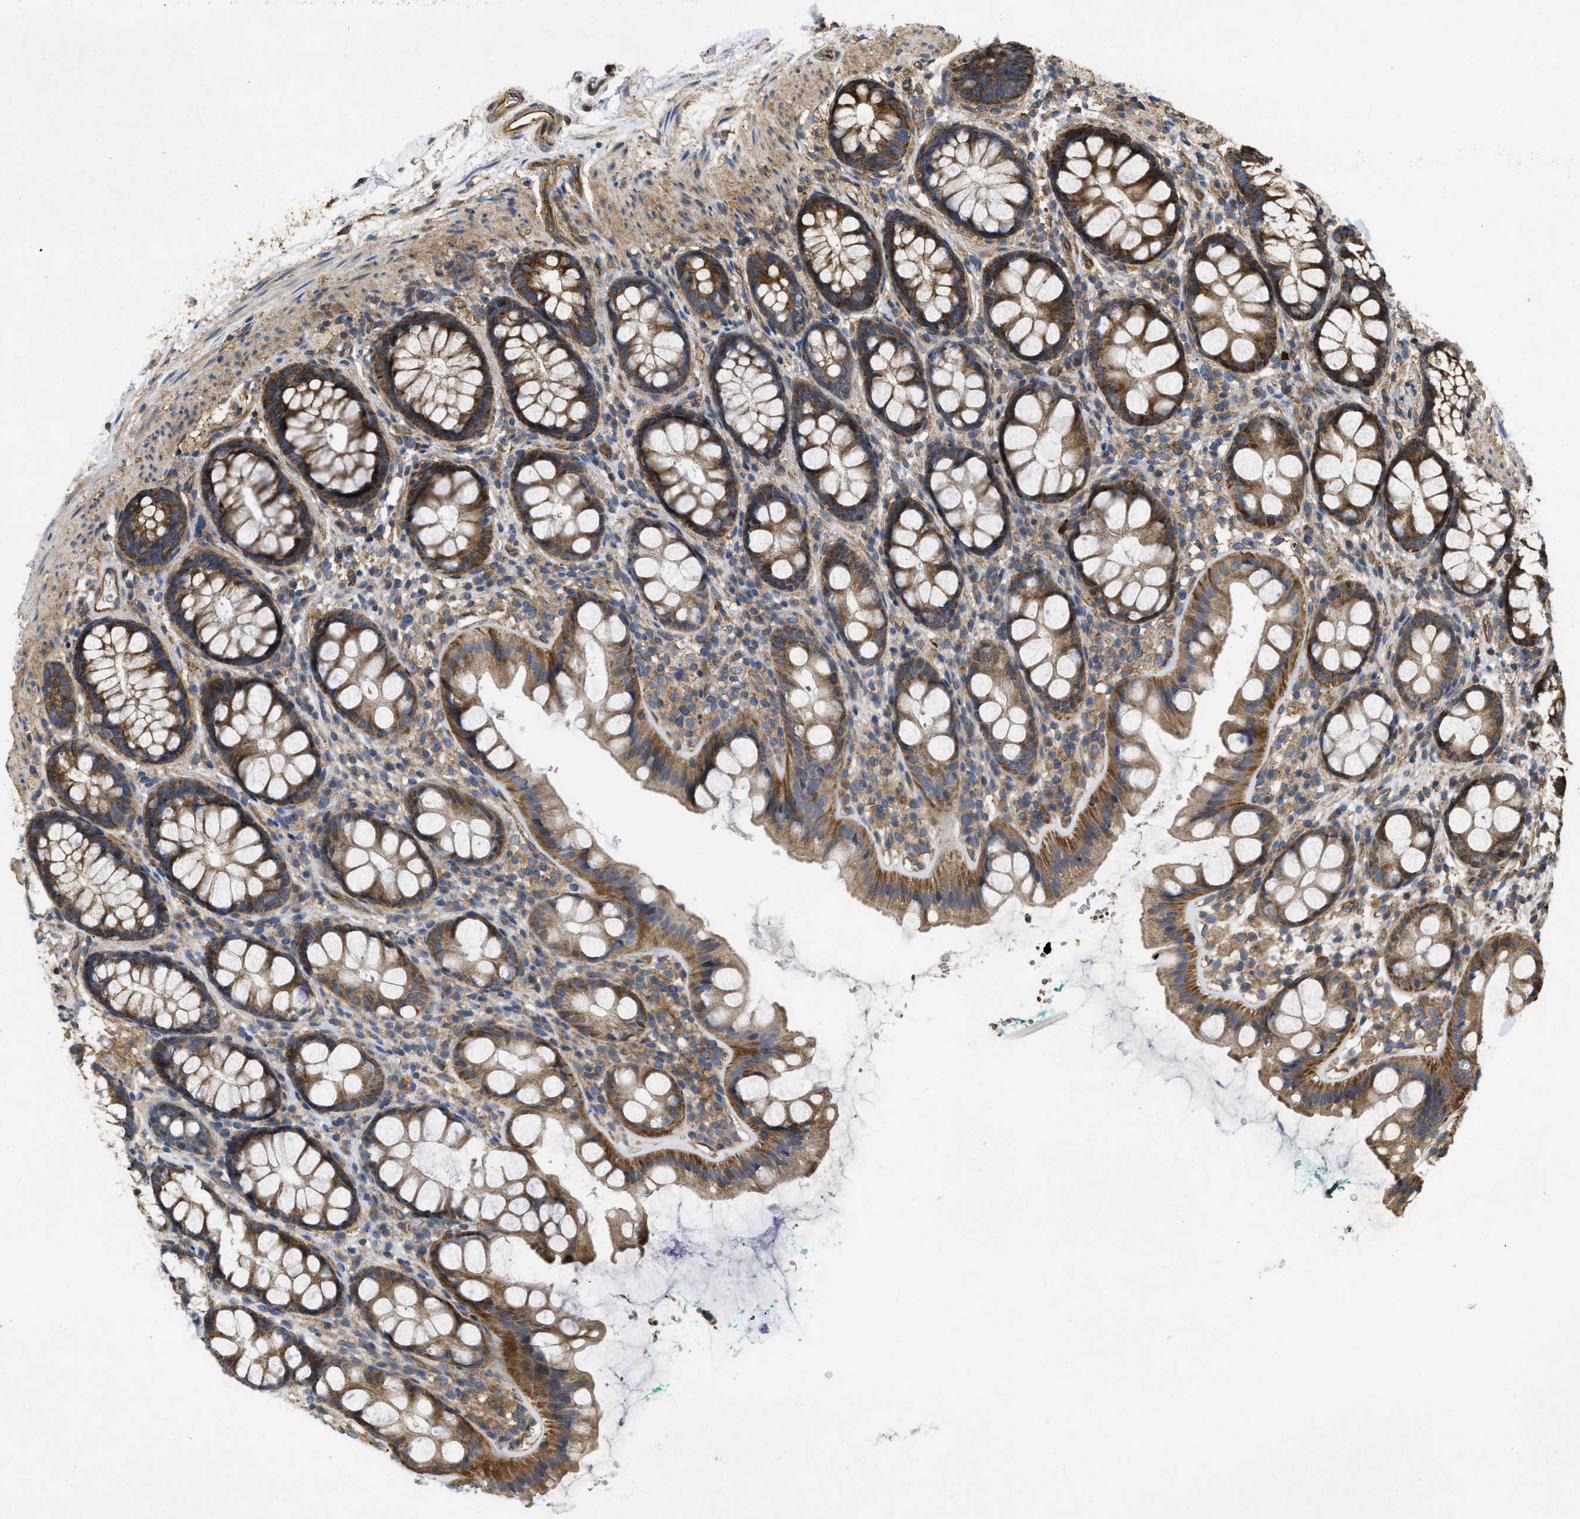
{"staining": {"intensity": "moderate", "quantity": ">75%", "location": "cytoplasmic/membranous"}, "tissue": "rectum", "cell_type": "Glandular cells", "image_type": "normal", "snomed": [{"axis": "morphology", "description": "Normal tissue, NOS"}, {"axis": "topography", "description": "Rectum"}], "caption": "Rectum stained with immunohistochemistry shows moderate cytoplasmic/membranous expression in about >75% of glandular cells. The staining was performed using DAB (3,3'-diaminobenzidine), with brown indicating positive protein expression. Nuclei are stained blue with hematoxylin.", "gene": "GNB4", "patient": {"sex": "female", "age": 65}}